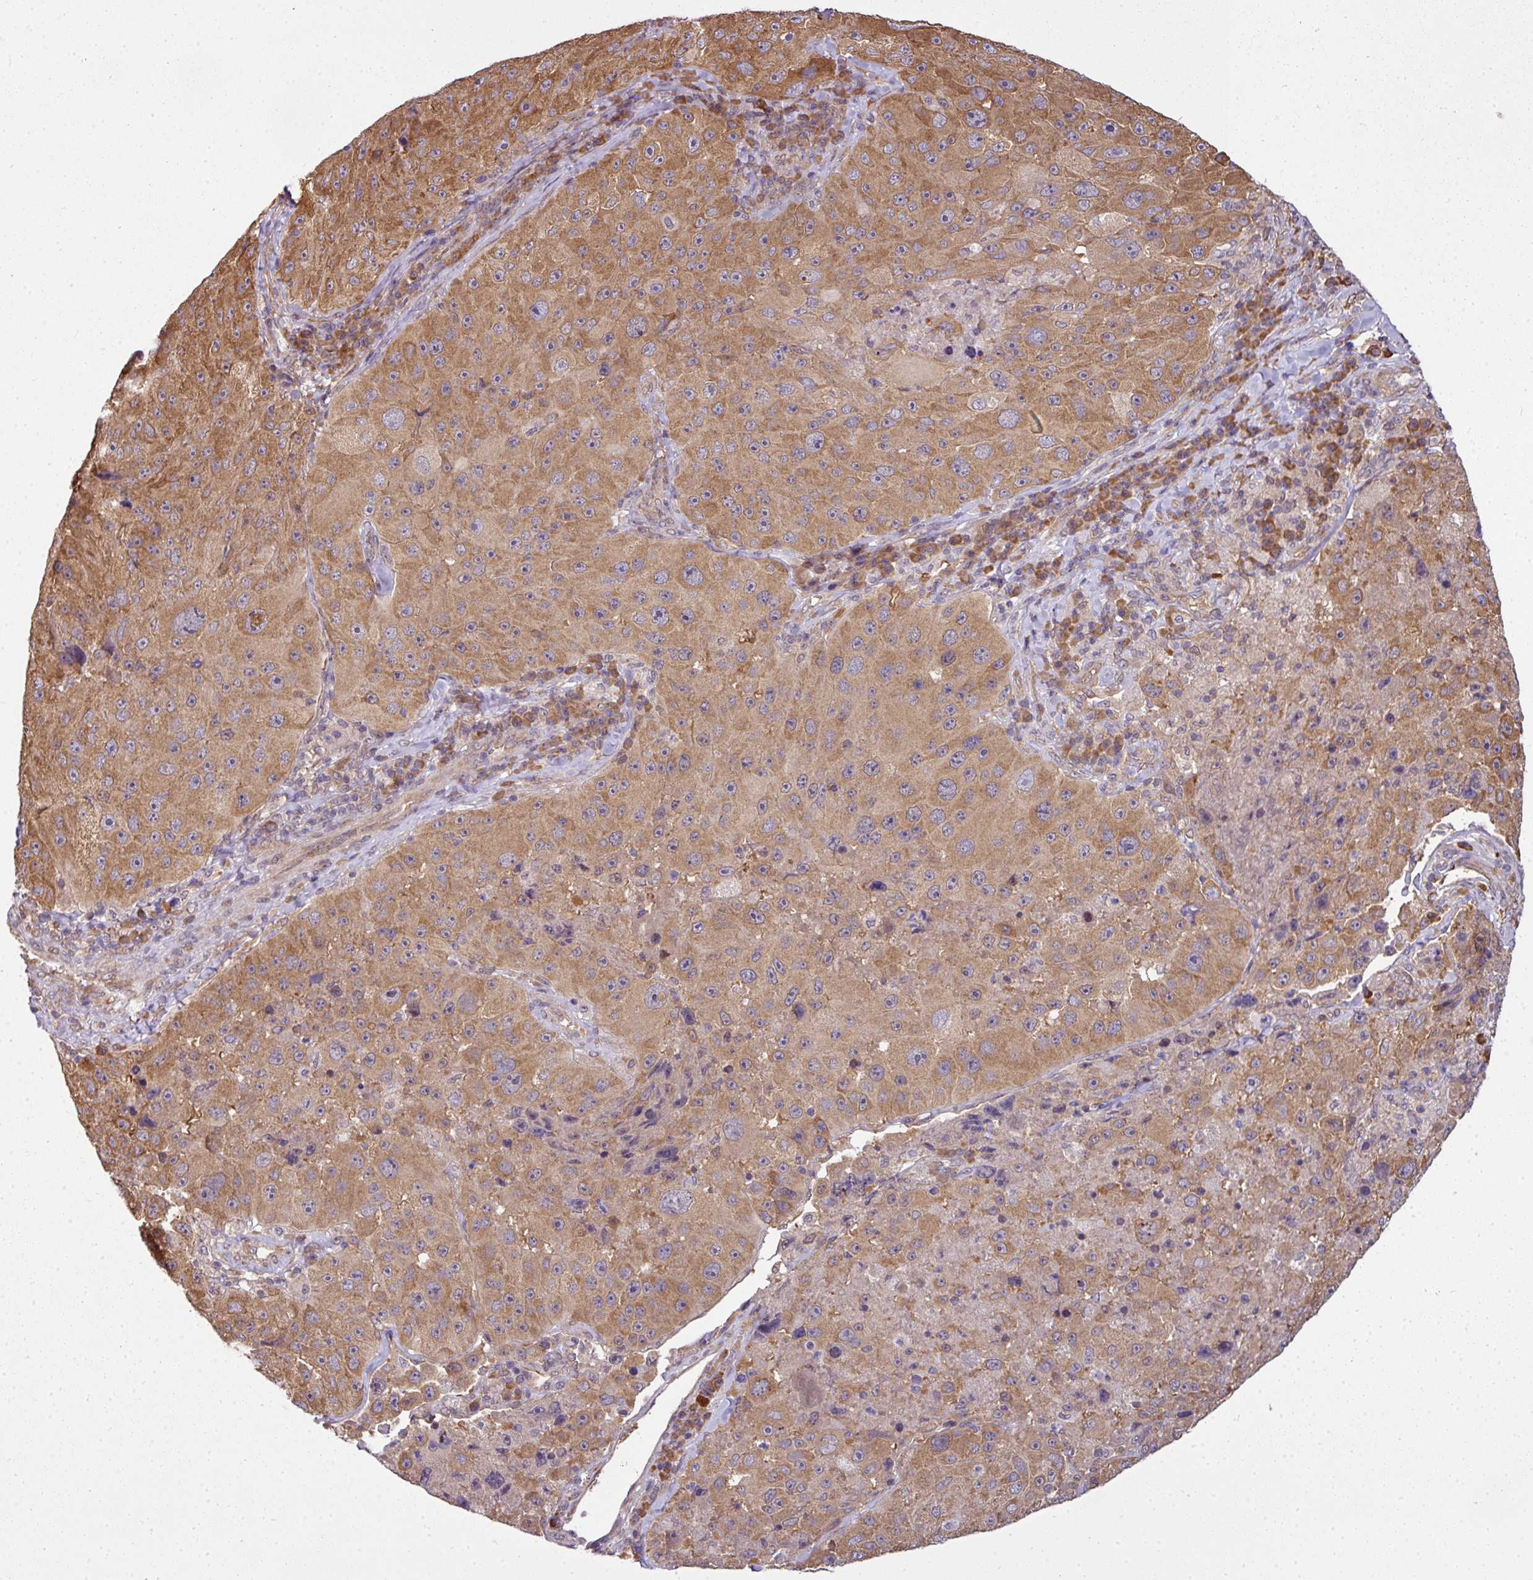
{"staining": {"intensity": "moderate", "quantity": ">75%", "location": "cytoplasmic/membranous"}, "tissue": "melanoma", "cell_type": "Tumor cells", "image_type": "cancer", "snomed": [{"axis": "morphology", "description": "Malignant melanoma, Metastatic site"}, {"axis": "topography", "description": "Lymph node"}], "caption": "The image shows a brown stain indicating the presence of a protein in the cytoplasmic/membranous of tumor cells in malignant melanoma (metastatic site).", "gene": "RBM4B", "patient": {"sex": "male", "age": 62}}